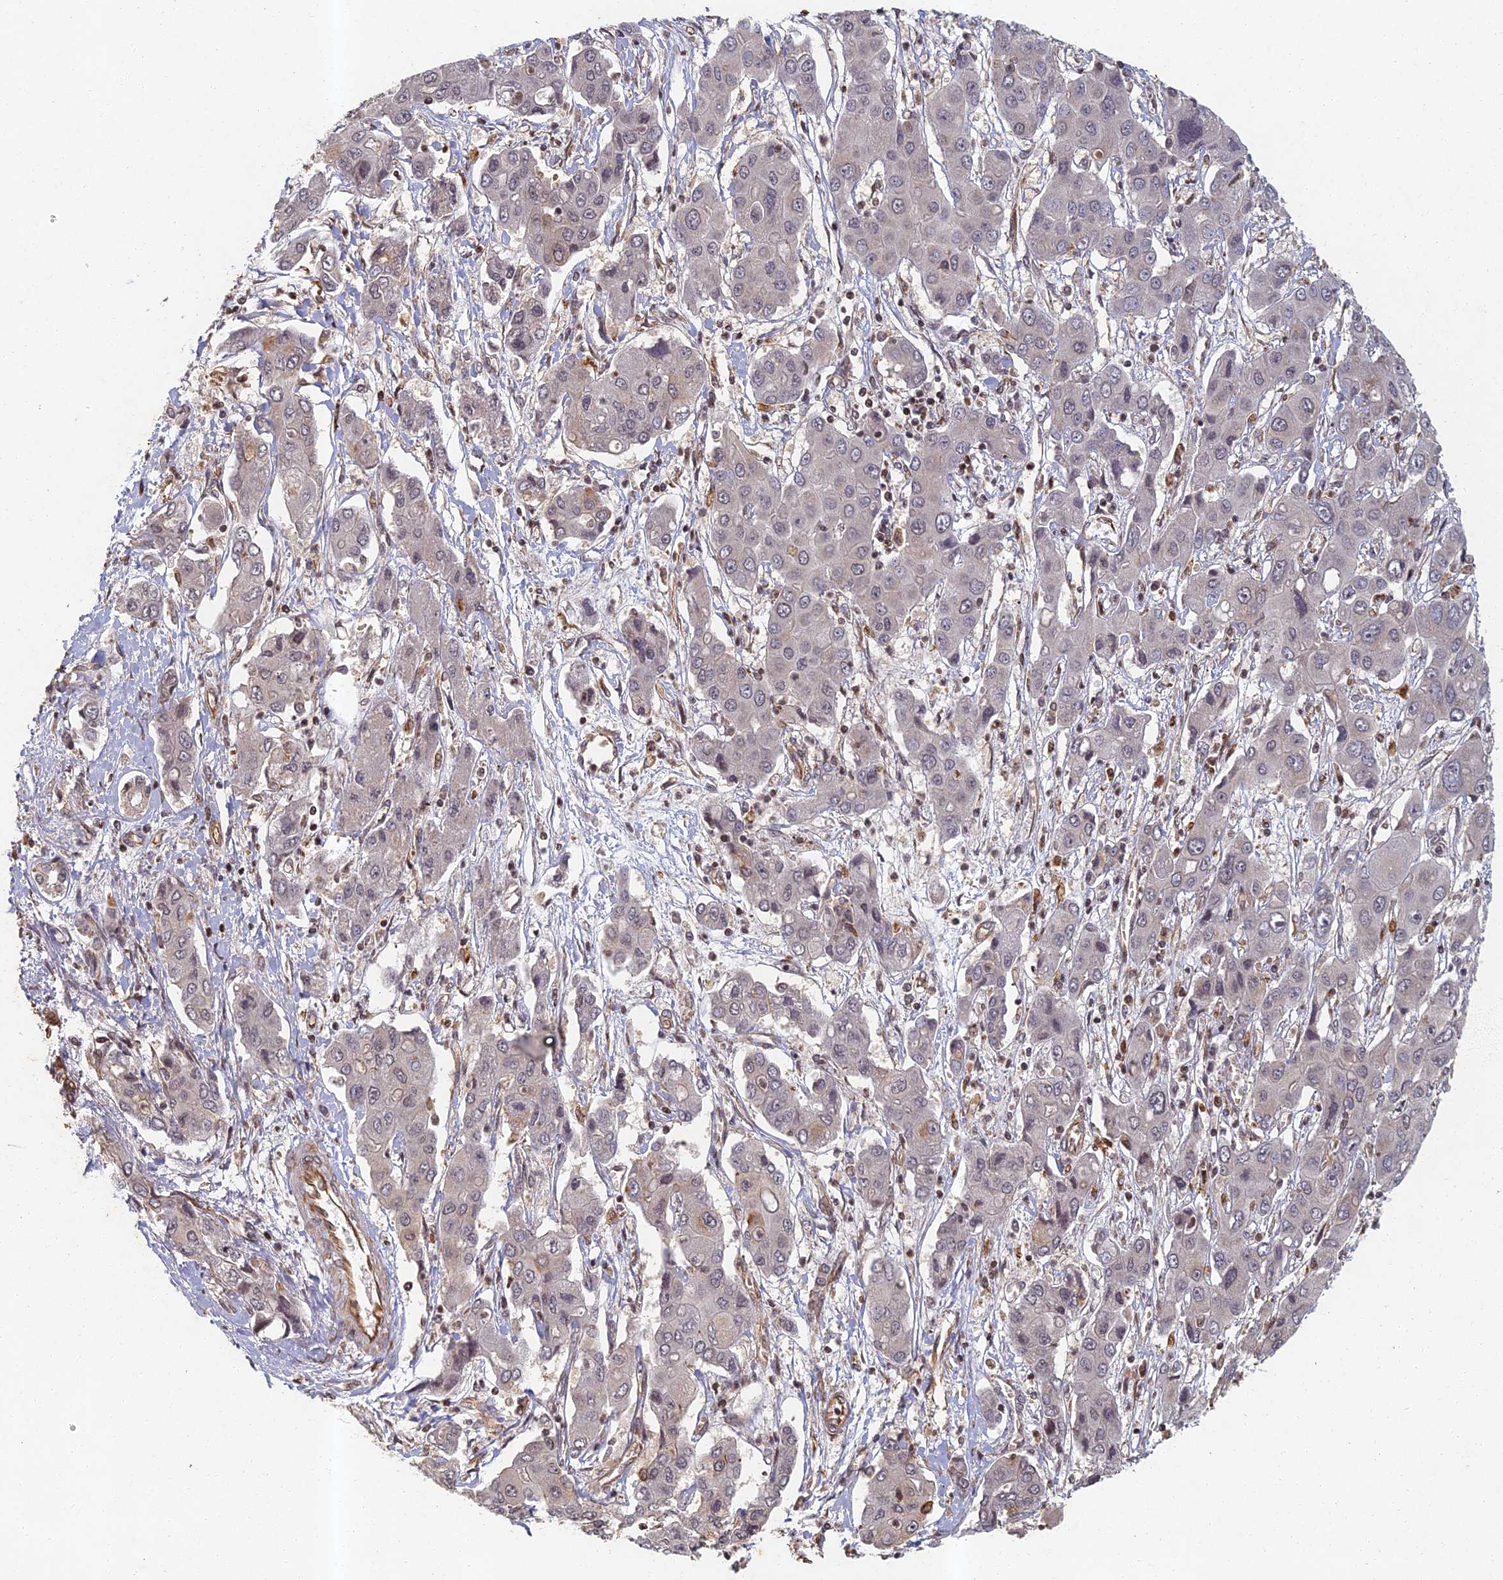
{"staining": {"intensity": "weak", "quantity": "<25%", "location": "nuclear"}, "tissue": "liver cancer", "cell_type": "Tumor cells", "image_type": "cancer", "snomed": [{"axis": "morphology", "description": "Cholangiocarcinoma"}, {"axis": "topography", "description": "Liver"}], "caption": "Tumor cells show no significant protein positivity in cholangiocarcinoma (liver). Brightfield microscopy of immunohistochemistry stained with DAB (brown) and hematoxylin (blue), captured at high magnification.", "gene": "ABCB10", "patient": {"sex": "male", "age": 67}}